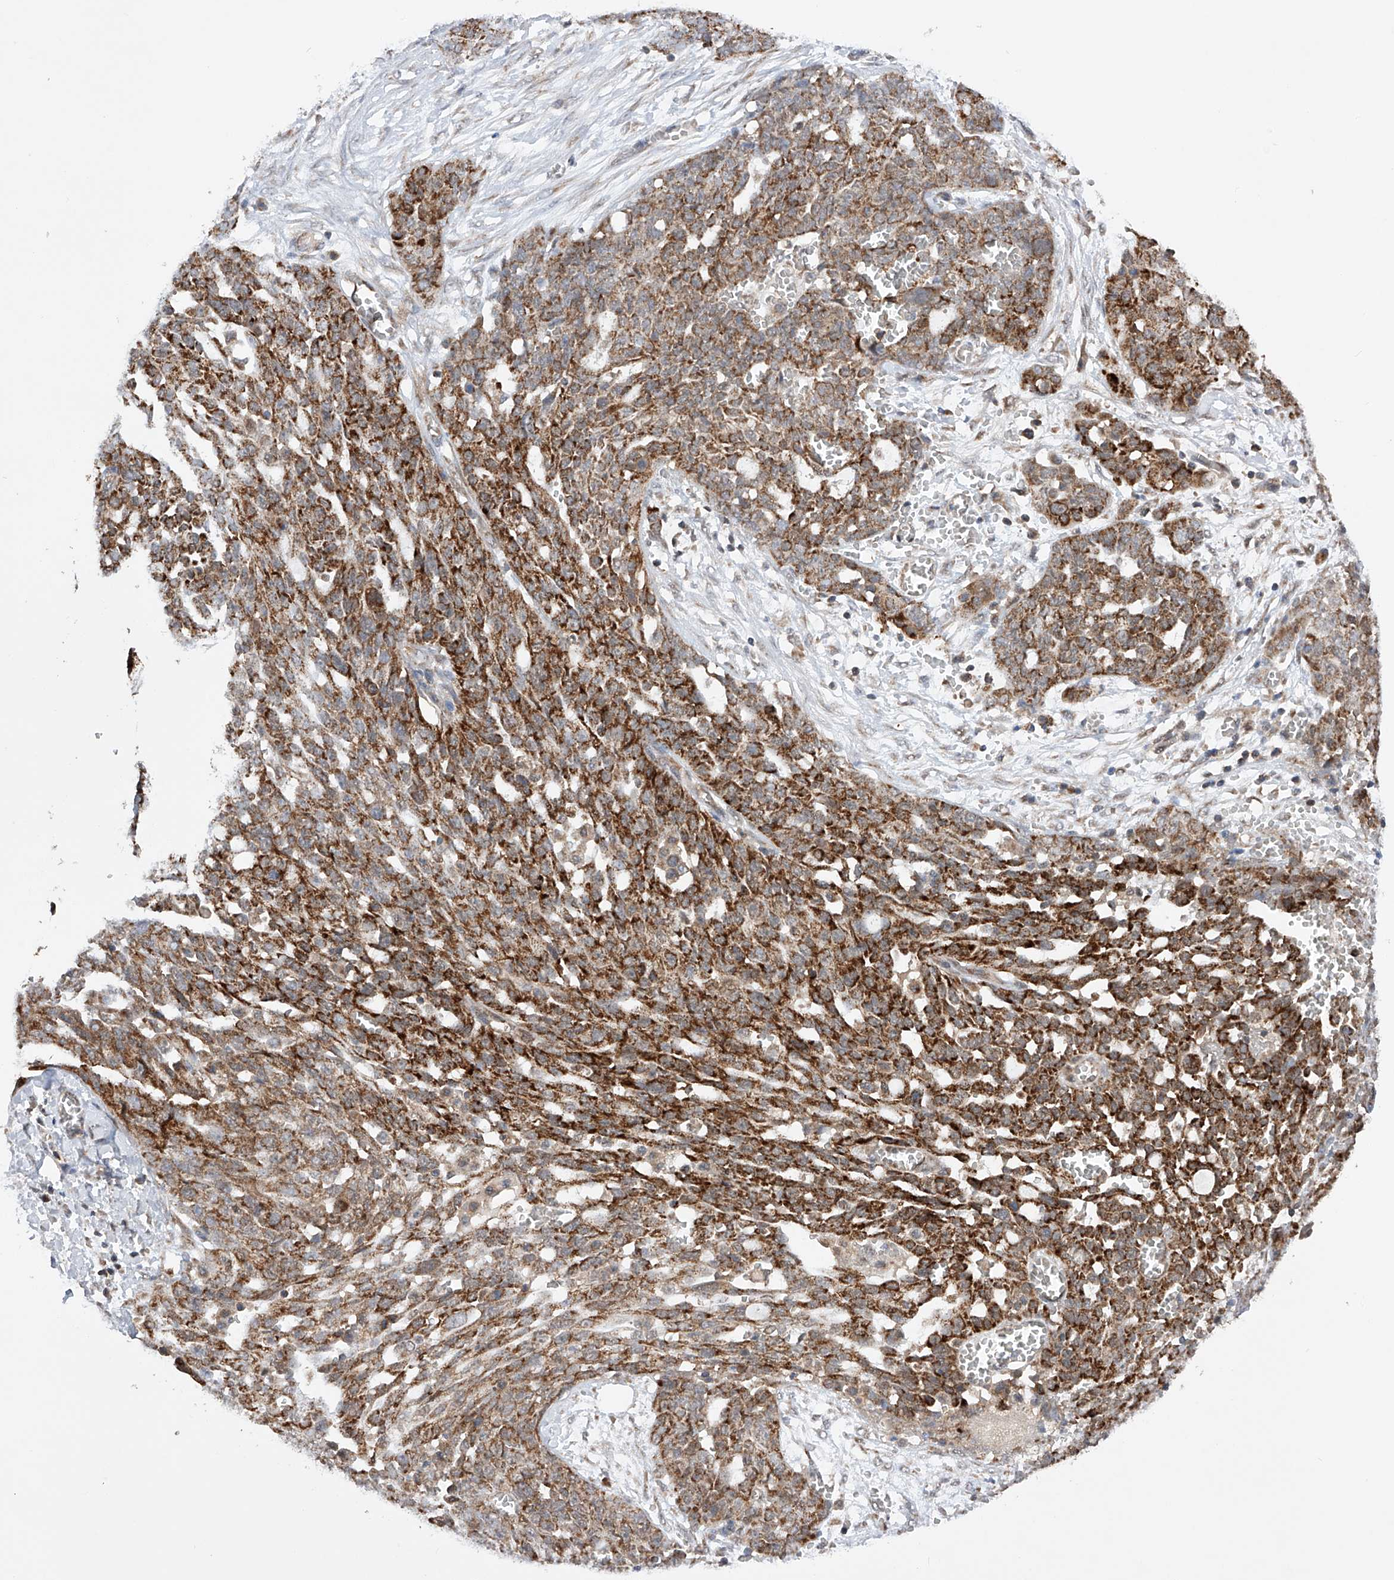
{"staining": {"intensity": "strong", "quantity": ">75%", "location": "cytoplasmic/membranous"}, "tissue": "ovarian cancer", "cell_type": "Tumor cells", "image_type": "cancer", "snomed": [{"axis": "morphology", "description": "Cystadenocarcinoma, serous, NOS"}, {"axis": "topography", "description": "Soft tissue"}, {"axis": "topography", "description": "Ovary"}], "caption": "A photomicrograph of human serous cystadenocarcinoma (ovarian) stained for a protein demonstrates strong cytoplasmic/membranous brown staining in tumor cells. Using DAB (brown) and hematoxylin (blue) stains, captured at high magnification using brightfield microscopy.", "gene": "SDHAF4", "patient": {"sex": "female", "age": 57}}